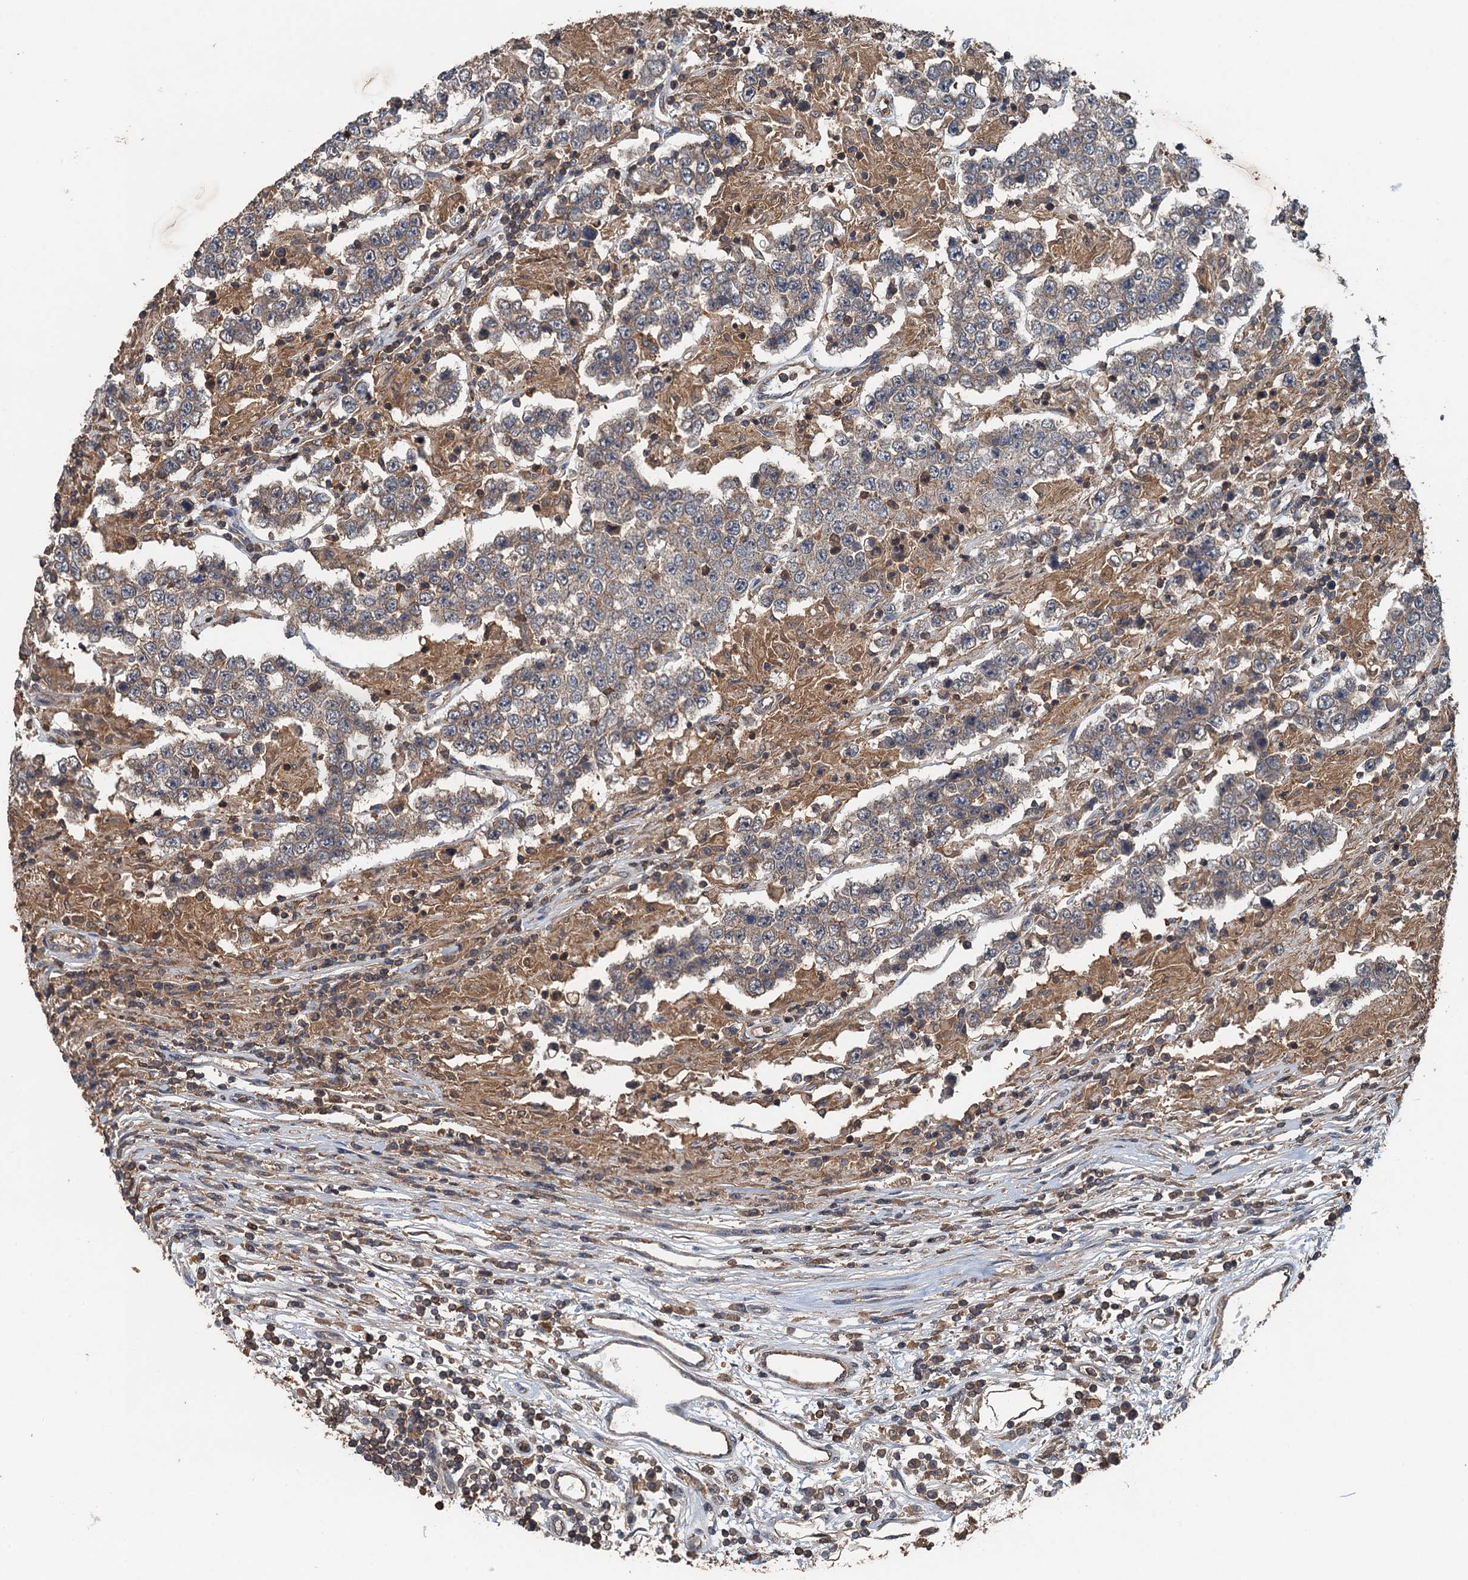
{"staining": {"intensity": "weak", "quantity": ">75%", "location": "cytoplasmic/membranous"}, "tissue": "testis cancer", "cell_type": "Tumor cells", "image_type": "cancer", "snomed": [{"axis": "morphology", "description": "Normal tissue, NOS"}, {"axis": "morphology", "description": "Urothelial carcinoma, High grade"}, {"axis": "morphology", "description": "Seminoma, NOS"}, {"axis": "morphology", "description": "Carcinoma, Embryonal, NOS"}, {"axis": "topography", "description": "Urinary bladder"}, {"axis": "topography", "description": "Testis"}], "caption": "Immunohistochemical staining of human testis embryonal carcinoma reveals weak cytoplasmic/membranous protein expression in about >75% of tumor cells. The protein of interest is stained brown, and the nuclei are stained in blue (DAB (3,3'-diaminobenzidine) IHC with brightfield microscopy, high magnification).", "gene": "BORCS5", "patient": {"sex": "male", "age": 41}}